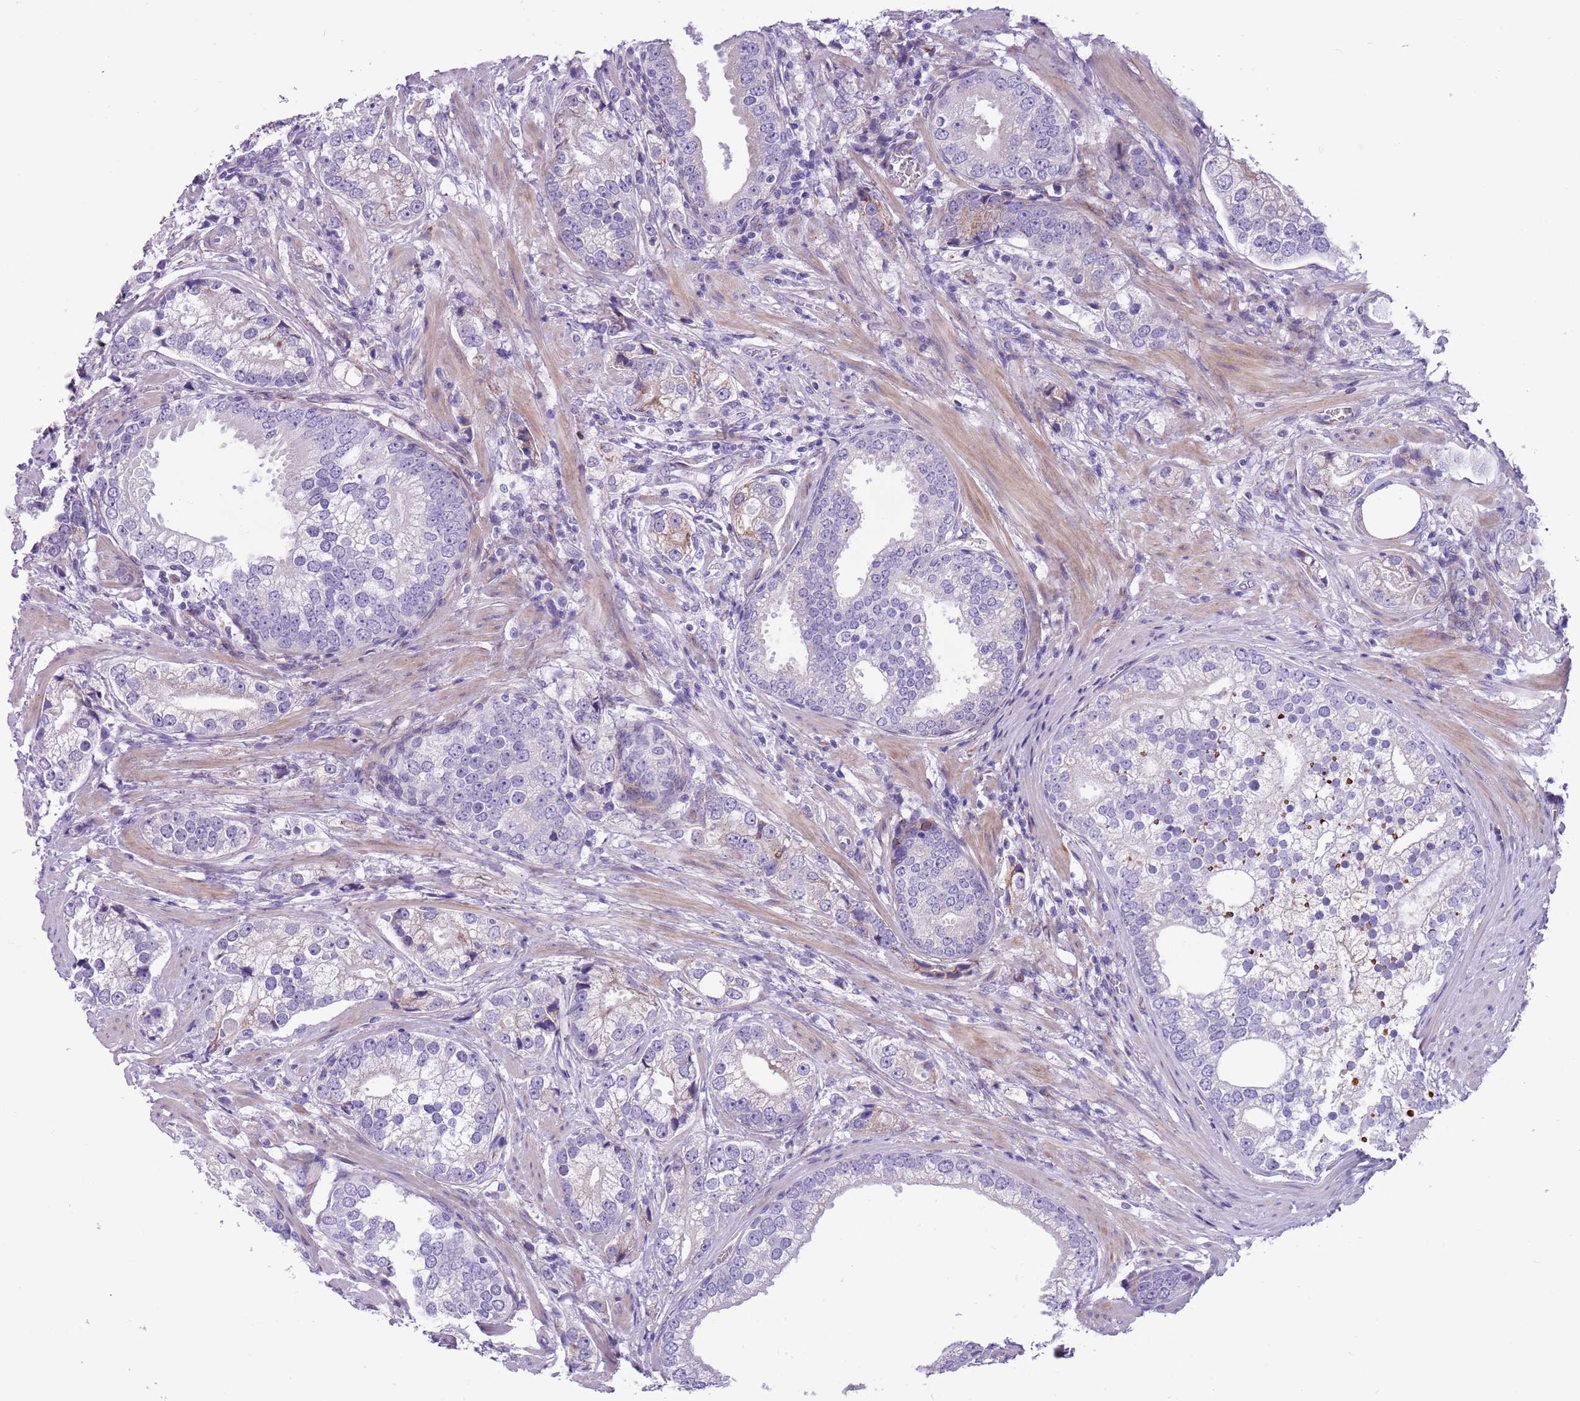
{"staining": {"intensity": "negative", "quantity": "none", "location": "none"}, "tissue": "prostate cancer", "cell_type": "Tumor cells", "image_type": "cancer", "snomed": [{"axis": "morphology", "description": "Adenocarcinoma, High grade"}, {"axis": "topography", "description": "Prostate"}], "caption": "Tumor cells show no significant staining in prostate cancer.", "gene": "MRPL32", "patient": {"sex": "male", "age": 75}}